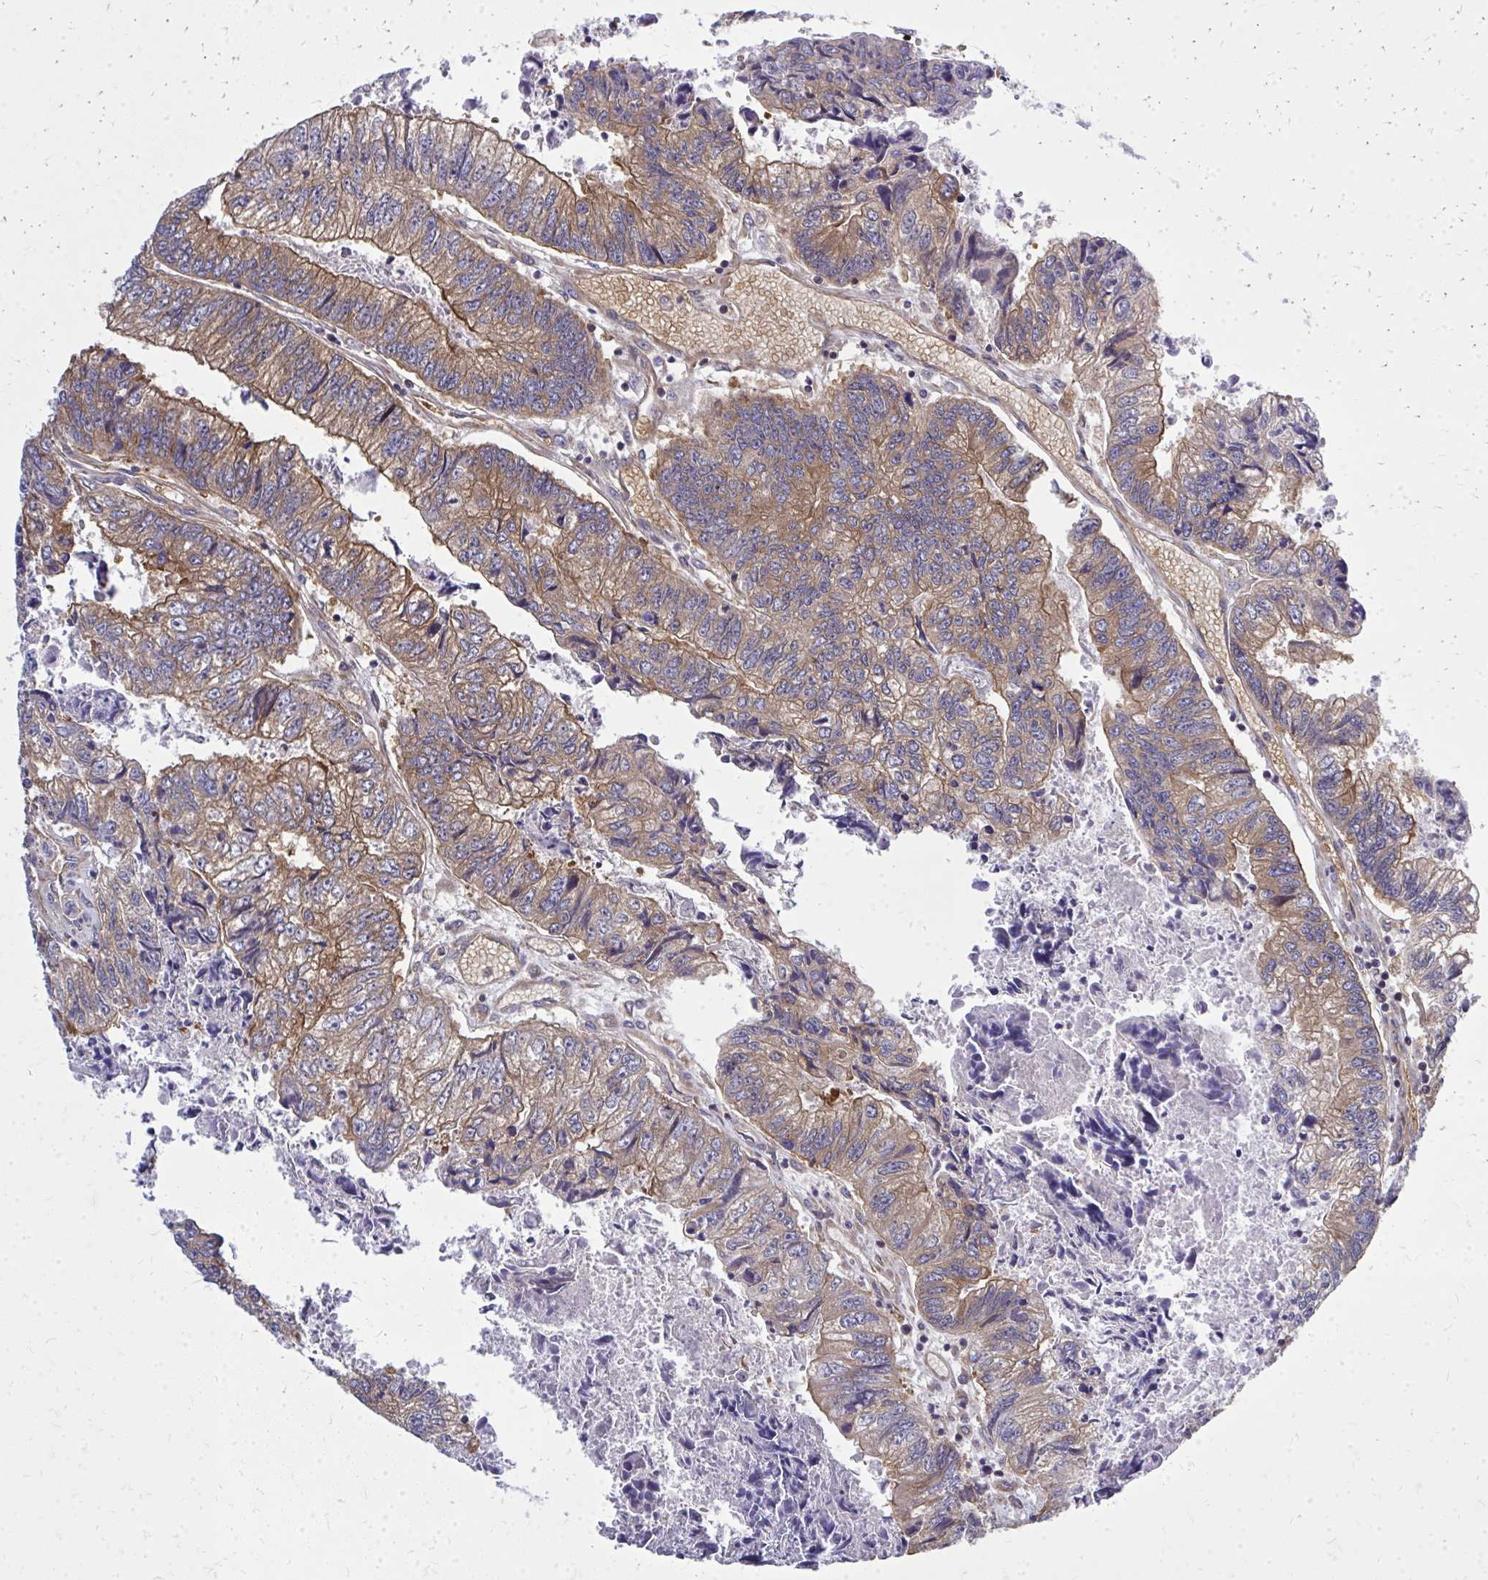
{"staining": {"intensity": "moderate", "quantity": ">75%", "location": "cytoplasmic/membranous"}, "tissue": "colorectal cancer", "cell_type": "Tumor cells", "image_type": "cancer", "snomed": [{"axis": "morphology", "description": "Adenocarcinoma, NOS"}, {"axis": "topography", "description": "Colon"}], "caption": "Immunohistochemistry (IHC) staining of adenocarcinoma (colorectal), which reveals medium levels of moderate cytoplasmic/membranous positivity in approximately >75% of tumor cells indicating moderate cytoplasmic/membranous protein staining. The staining was performed using DAB (3,3'-diaminobenzidine) (brown) for protein detection and nuclei were counterstained in hematoxylin (blue).", "gene": "PDK4", "patient": {"sex": "male", "age": 86}}